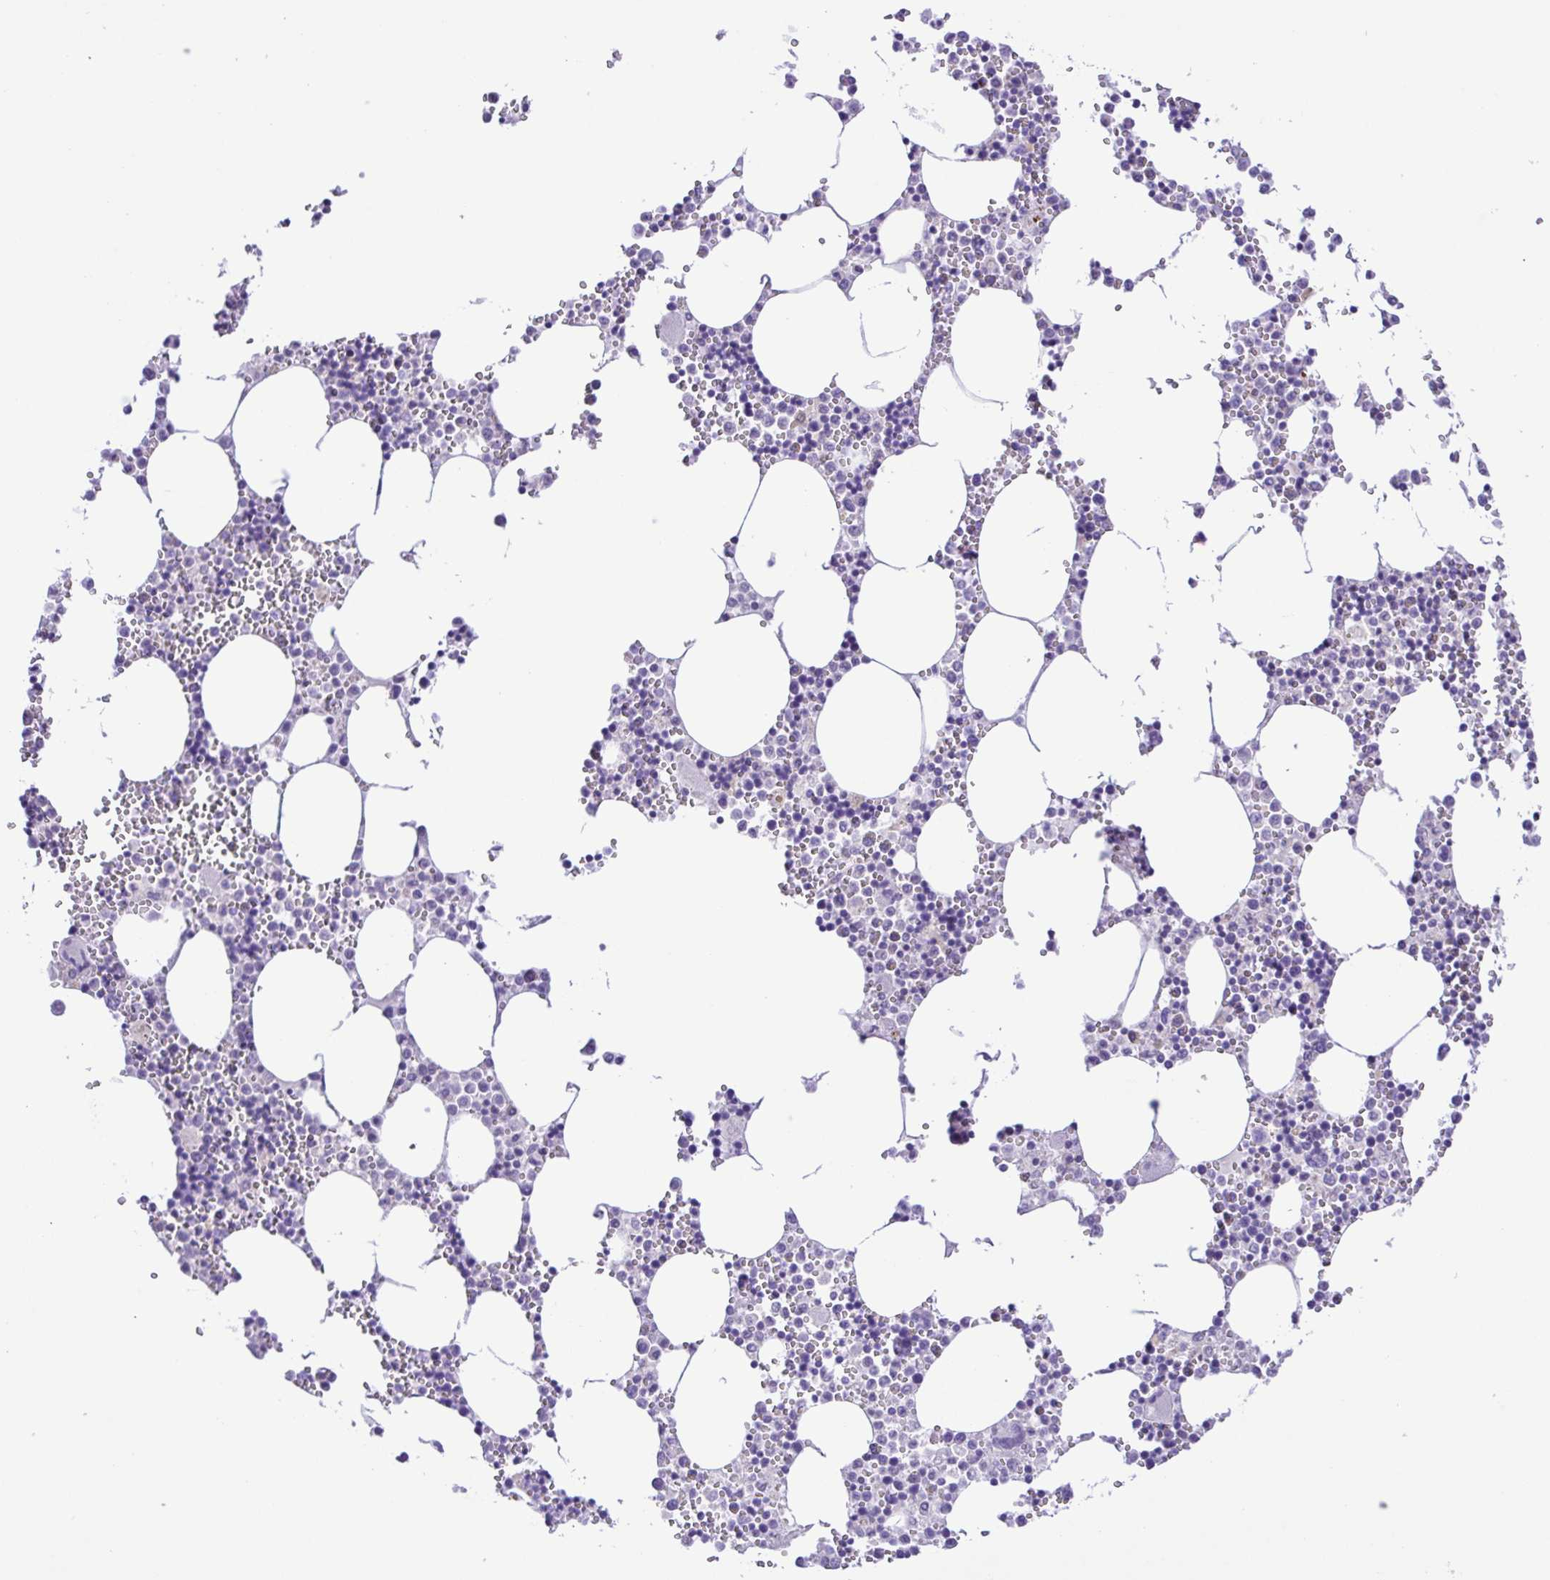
{"staining": {"intensity": "negative", "quantity": "none", "location": "none"}, "tissue": "bone marrow", "cell_type": "Hematopoietic cells", "image_type": "normal", "snomed": [{"axis": "morphology", "description": "Normal tissue, NOS"}, {"axis": "topography", "description": "Bone marrow"}], "caption": "Hematopoietic cells show no significant positivity in unremarkable bone marrow. (Brightfield microscopy of DAB immunohistochemistry at high magnification).", "gene": "SYT1", "patient": {"sex": "male", "age": 54}}